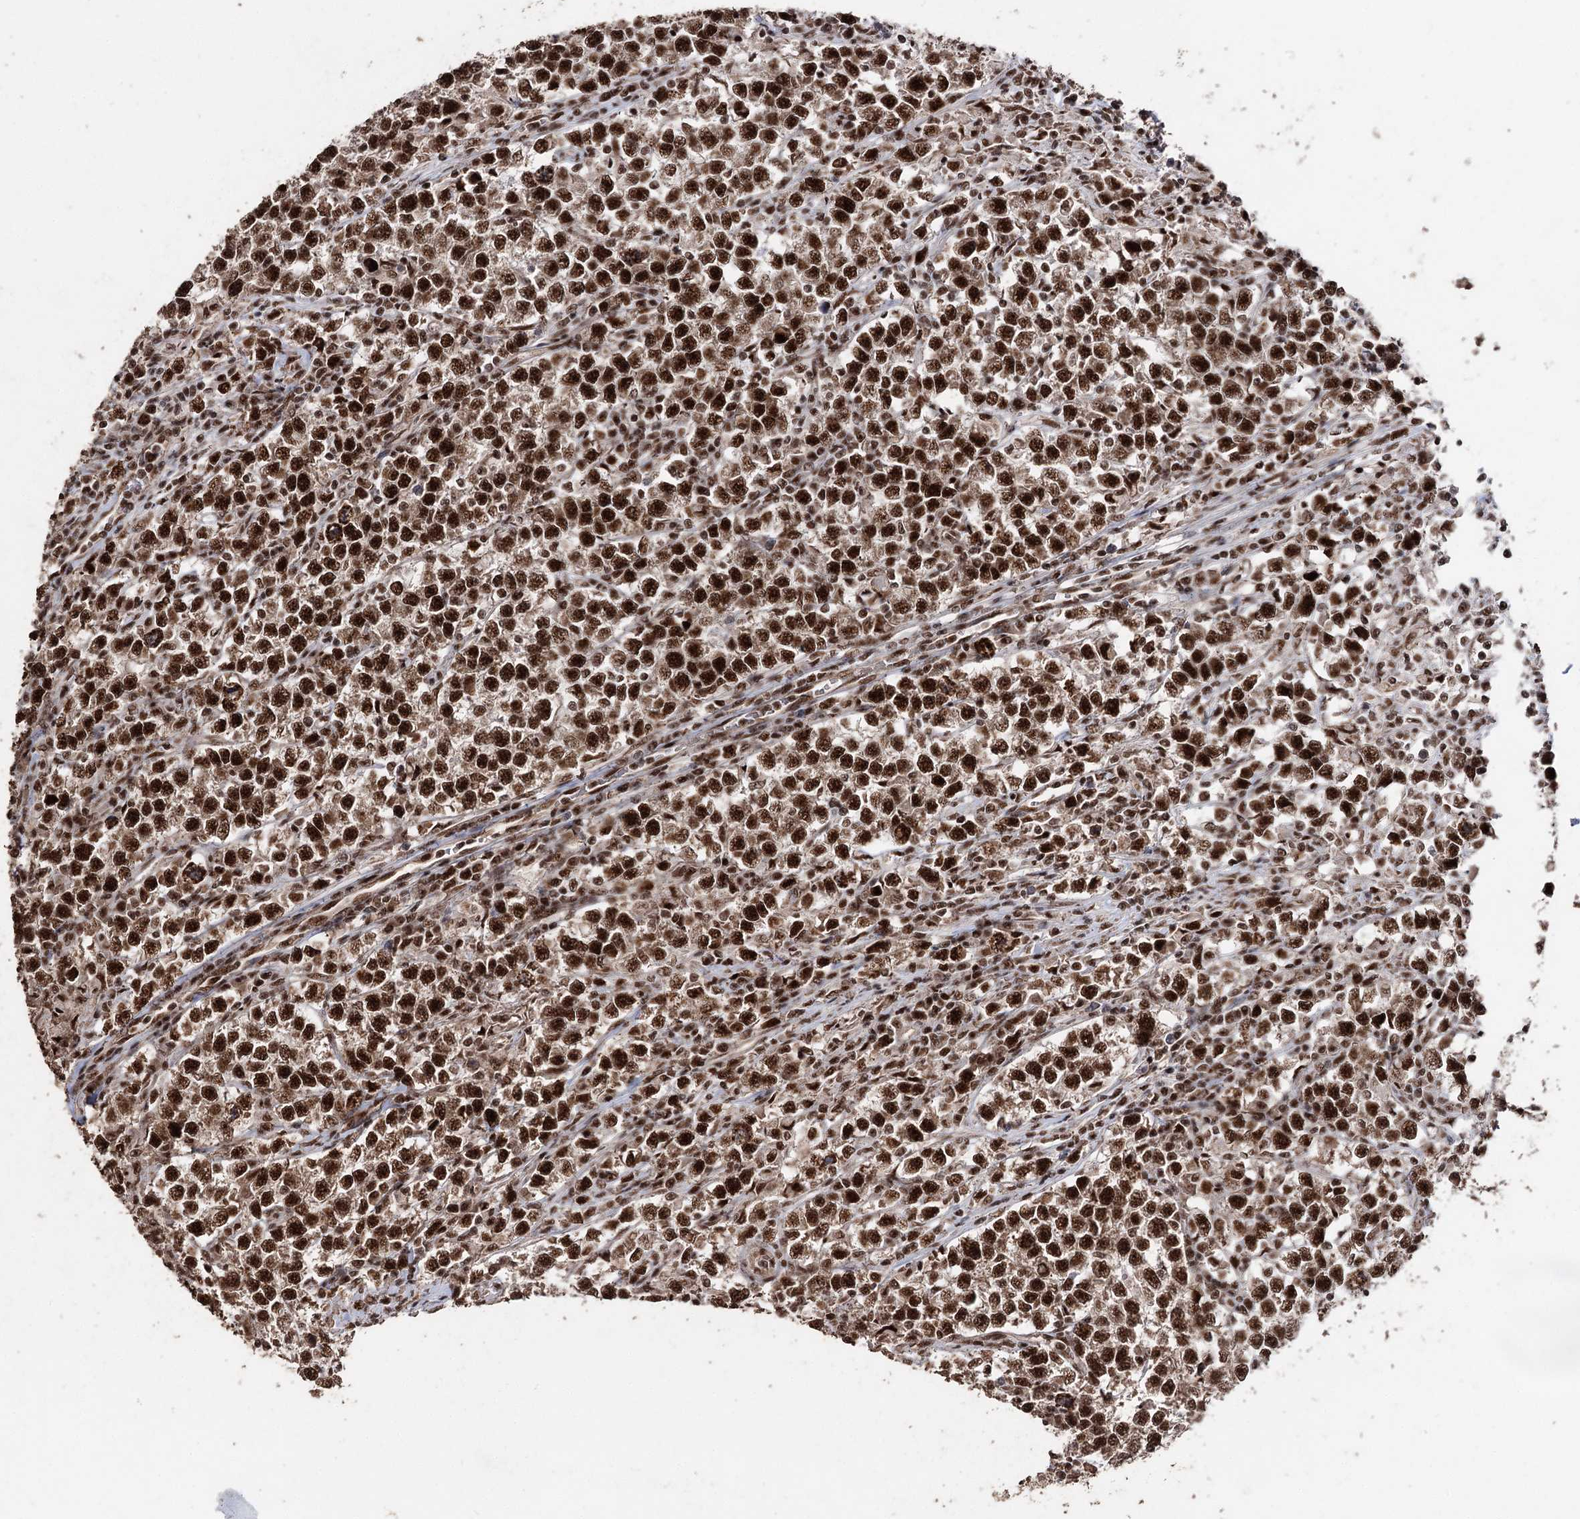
{"staining": {"intensity": "strong", "quantity": ">75%", "location": "nuclear"}, "tissue": "testis cancer", "cell_type": "Tumor cells", "image_type": "cancer", "snomed": [{"axis": "morphology", "description": "Normal tissue, NOS"}, {"axis": "morphology", "description": "Seminoma, NOS"}, {"axis": "topography", "description": "Testis"}], "caption": "This image displays immunohistochemistry (IHC) staining of seminoma (testis), with high strong nuclear staining in approximately >75% of tumor cells.", "gene": "U2SURP", "patient": {"sex": "male", "age": 43}}